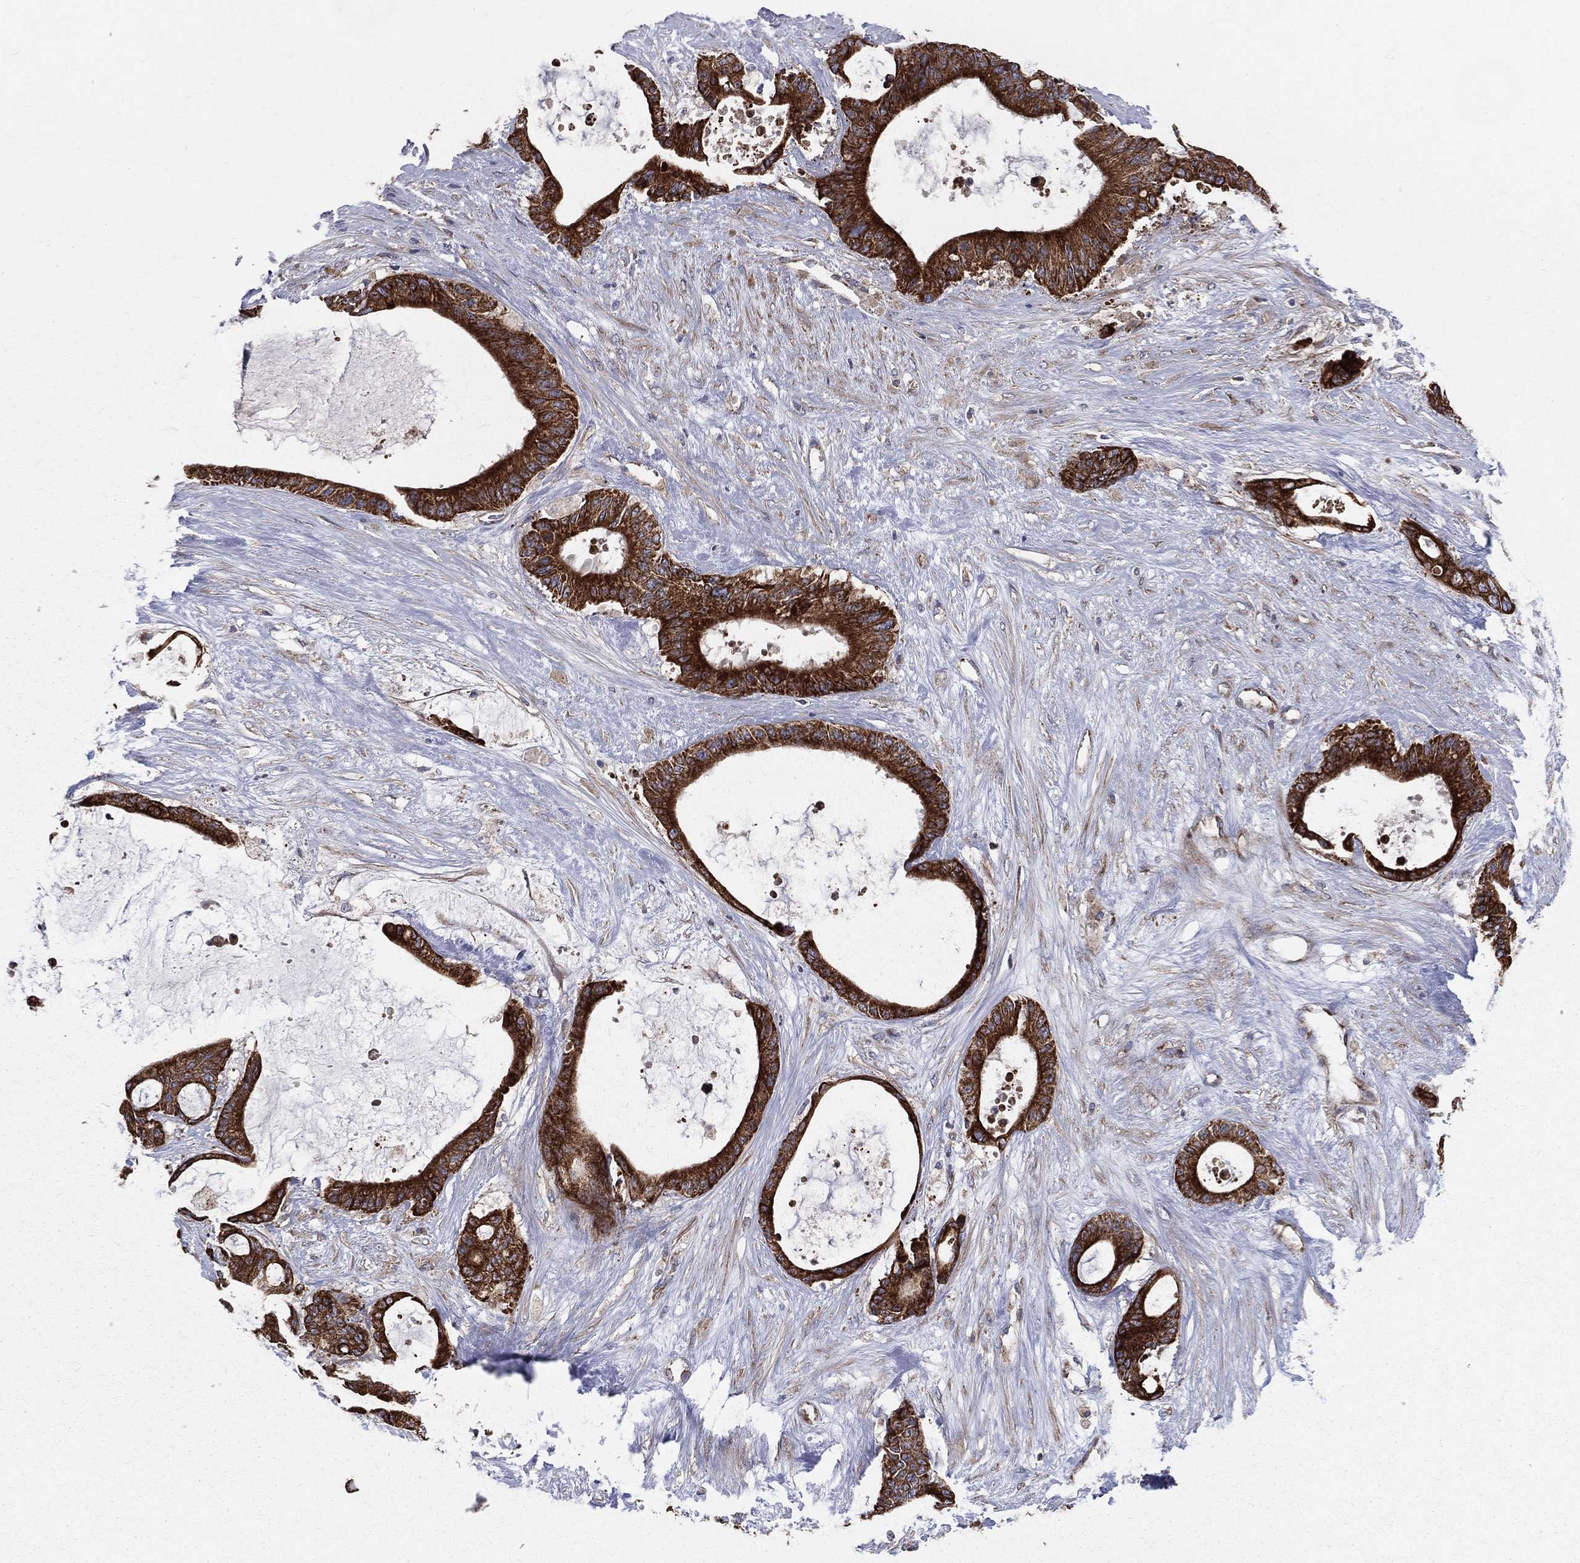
{"staining": {"intensity": "strong", "quantity": ">75%", "location": "cytoplasmic/membranous"}, "tissue": "liver cancer", "cell_type": "Tumor cells", "image_type": "cancer", "snomed": [{"axis": "morphology", "description": "Normal tissue, NOS"}, {"axis": "morphology", "description": "Cholangiocarcinoma"}, {"axis": "topography", "description": "Liver"}, {"axis": "topography", "description": "Peripheral nerve tissue"}], "caption": "A brown stain shows strong cytoplasmic/membranous staining of a protein in cholangiocarcinoma (liver) tumor cells.", "gene": "MIX23", "patient": {"sex": "female", "age": 73}}